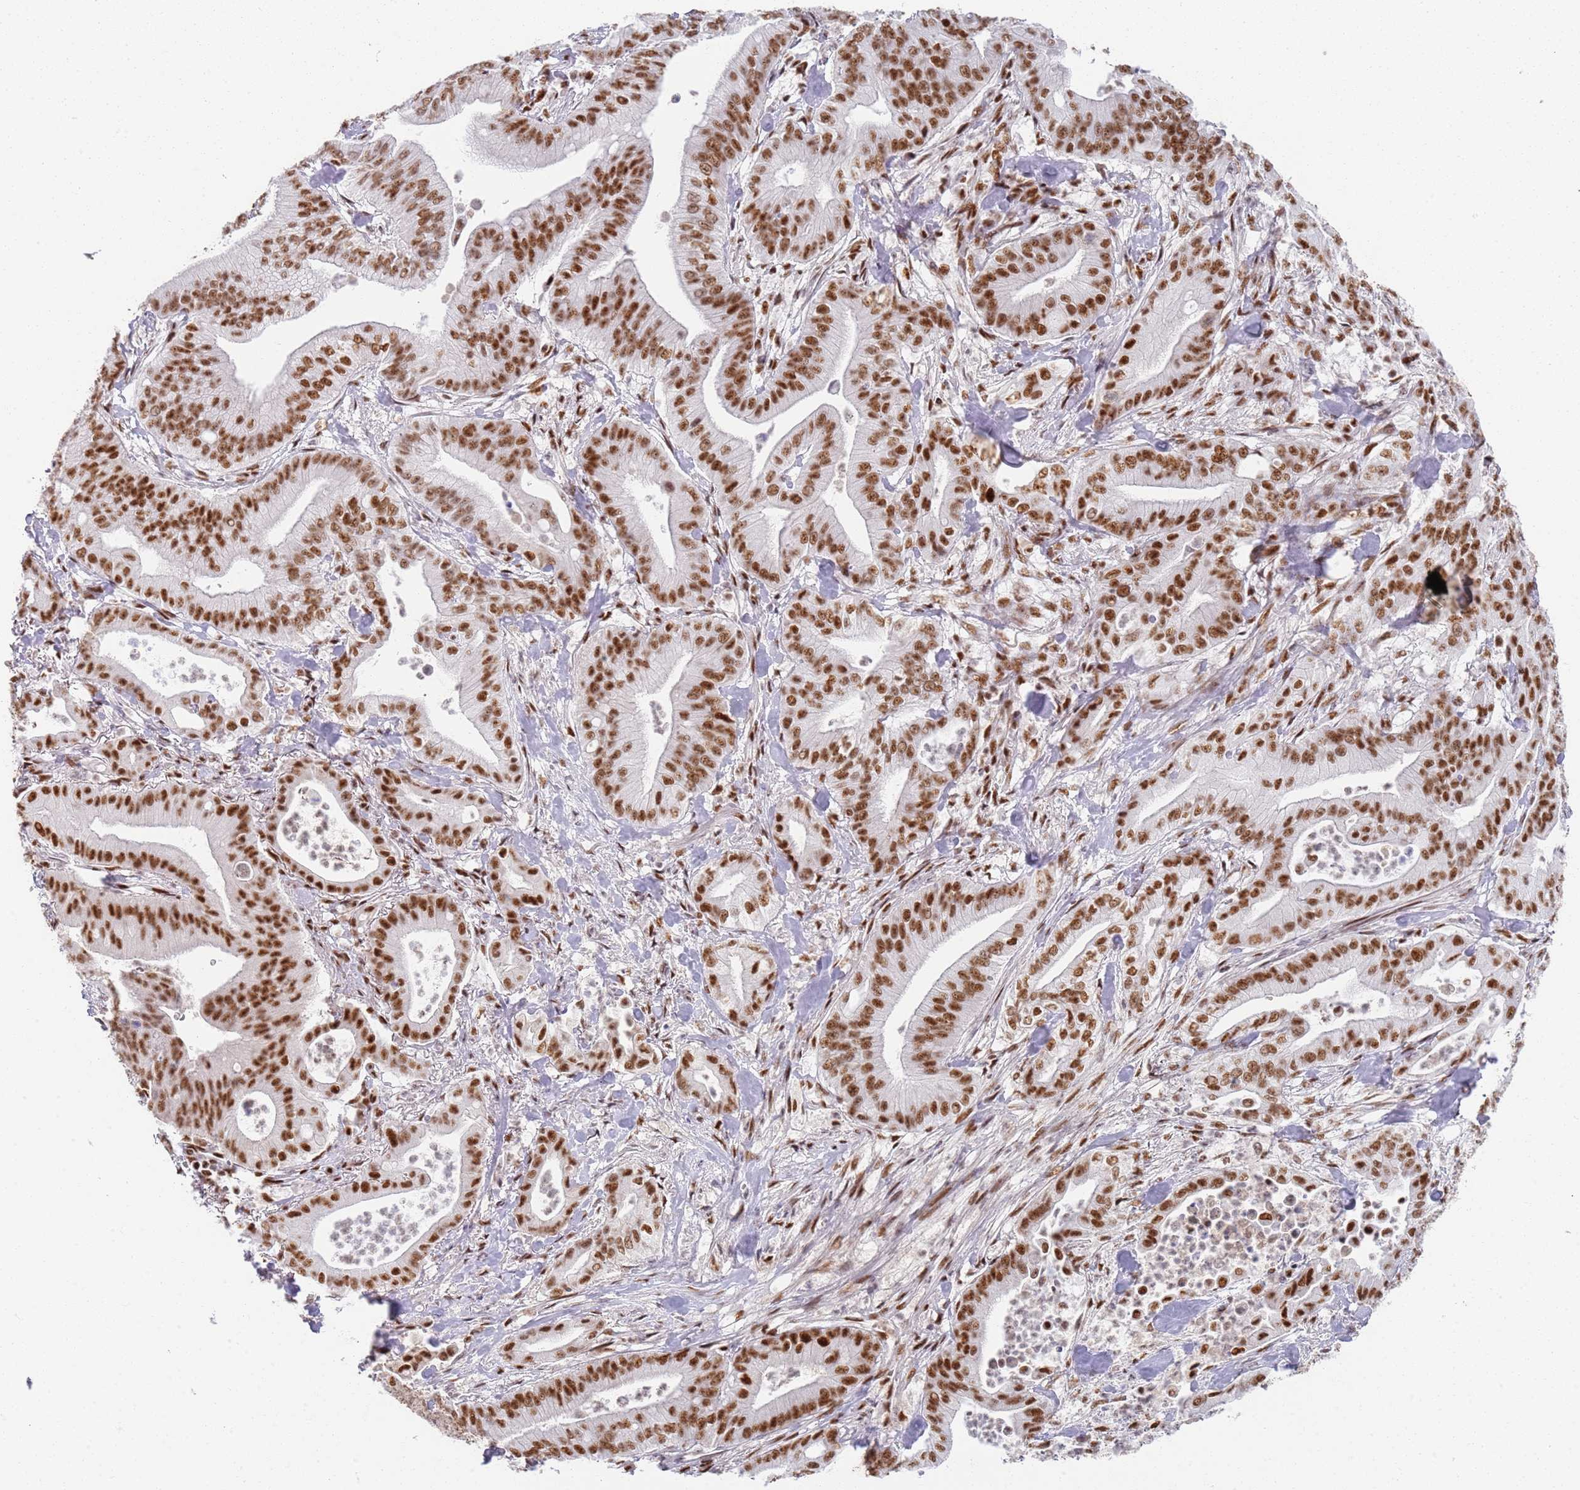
{"staining": {"intensity": "strong", "quantity": ">75%", "location": "nuclear"}, "tissue": "pancreatic cancer", "cell_type": "Tumor cells", "image_type": "cancer", "snomed": [{"axis": "morphology", "description": "Adenocarcinoma, NOS"}, {"axis": "topography", "description": "Pancreas"}], "caption": "Human pancreatic cancer (adenocarcinoma) stained with a brown dye demonstrates strong nuclear positive expression in about >75% of tumor cells.", "gene": "AKAP8L", "patient": {"sex": "male", "age": 71}}